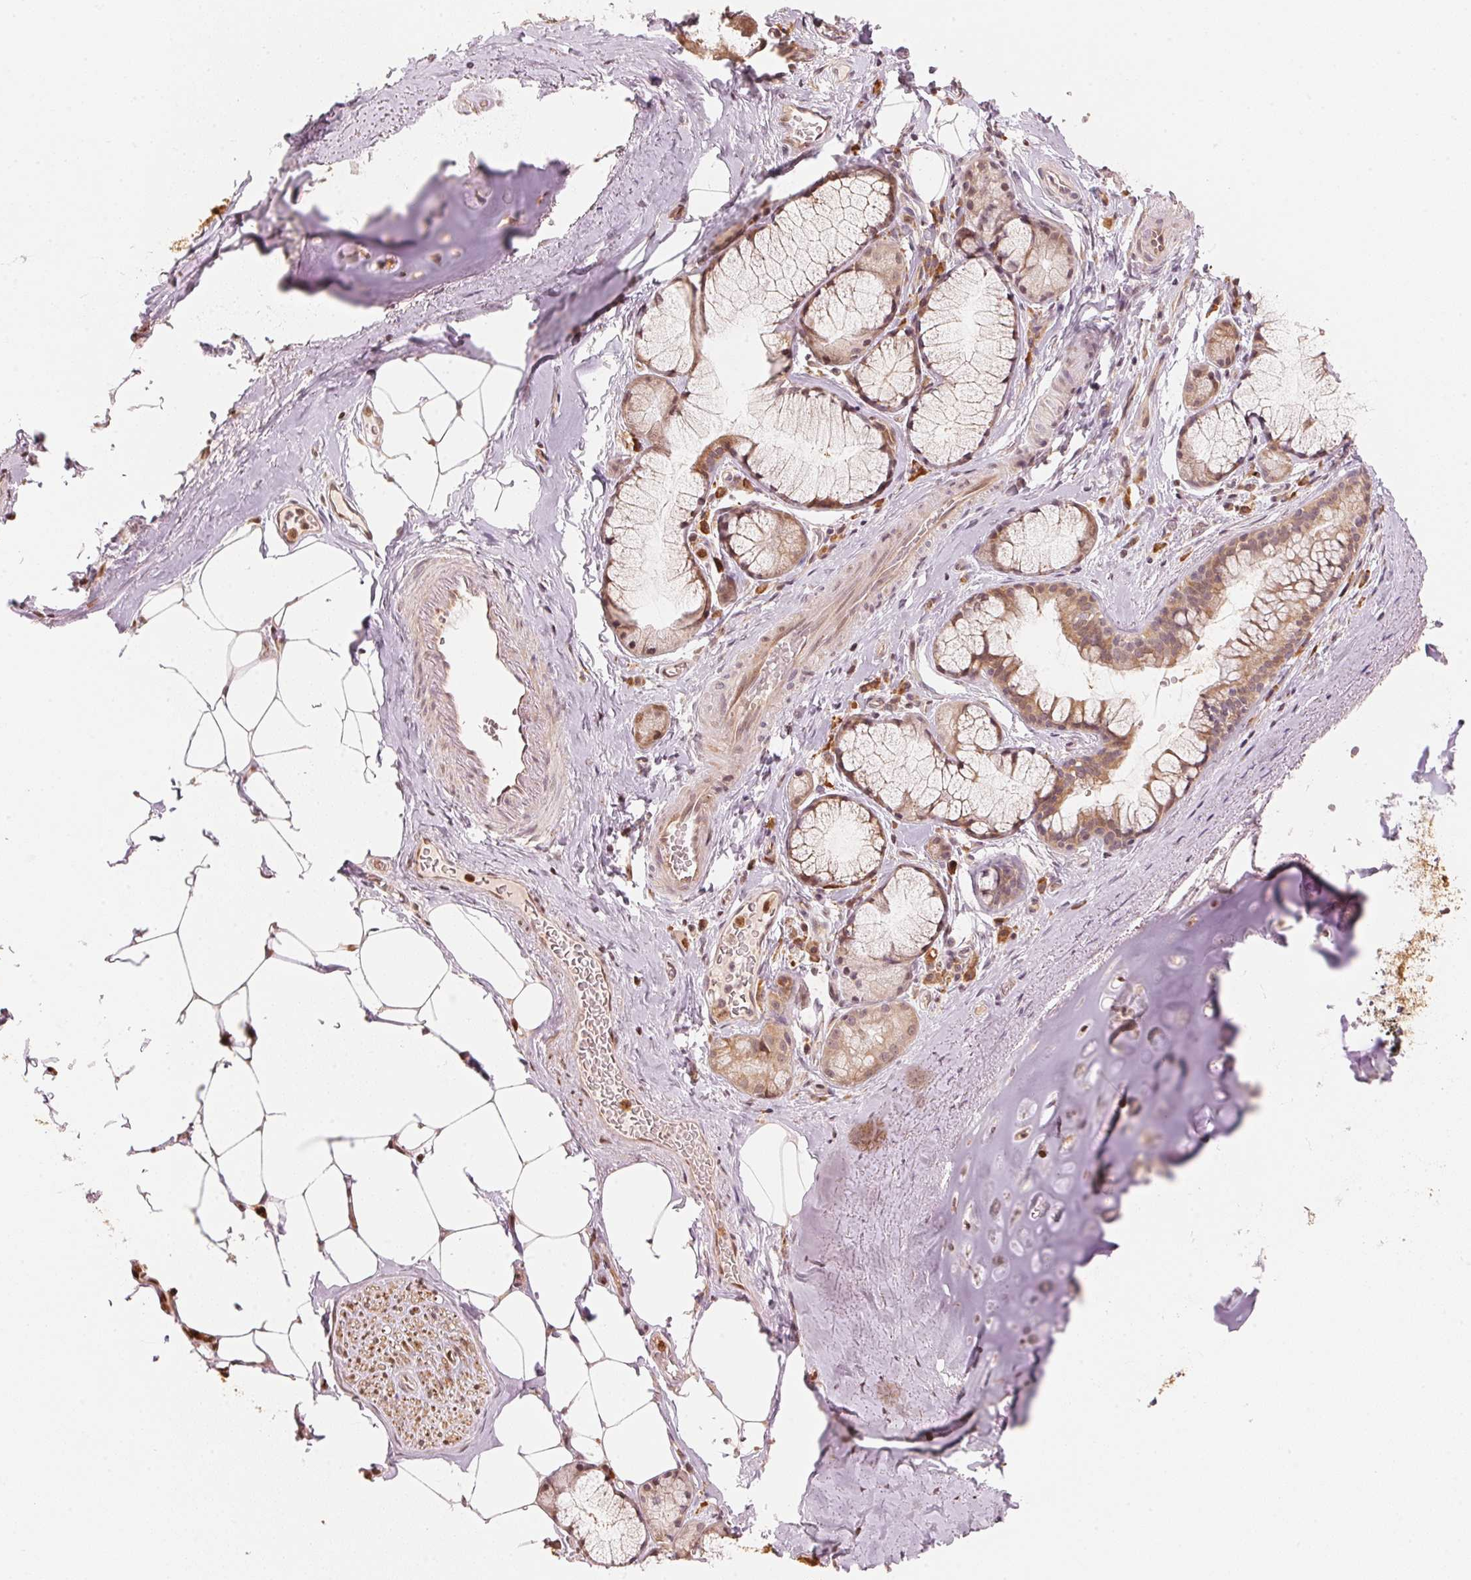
{"staining": {"intensity": "negative", "quantity": "none", "location": "none"}, "tissue": "adipose tissue", "cell_type": "Adipocytes", "image_type": "normal", "snomed": [{"axis": "morphology", "description": "Normal tissue, NOS"}, {"axis": "topography", "description": "Bronchus"}, {"axis": "topography", "description": "Lung"}], "caption": "This is a image of IHC staining of normal adipose tissue, which shows no staining in adipocytes. (Stains: DAB IHC with hematoxylin counter stain, Microscopy: brightfield microscopy at high magnification).", "gene": "PRKN", "patient": {"sex": "female", "age": 57}}